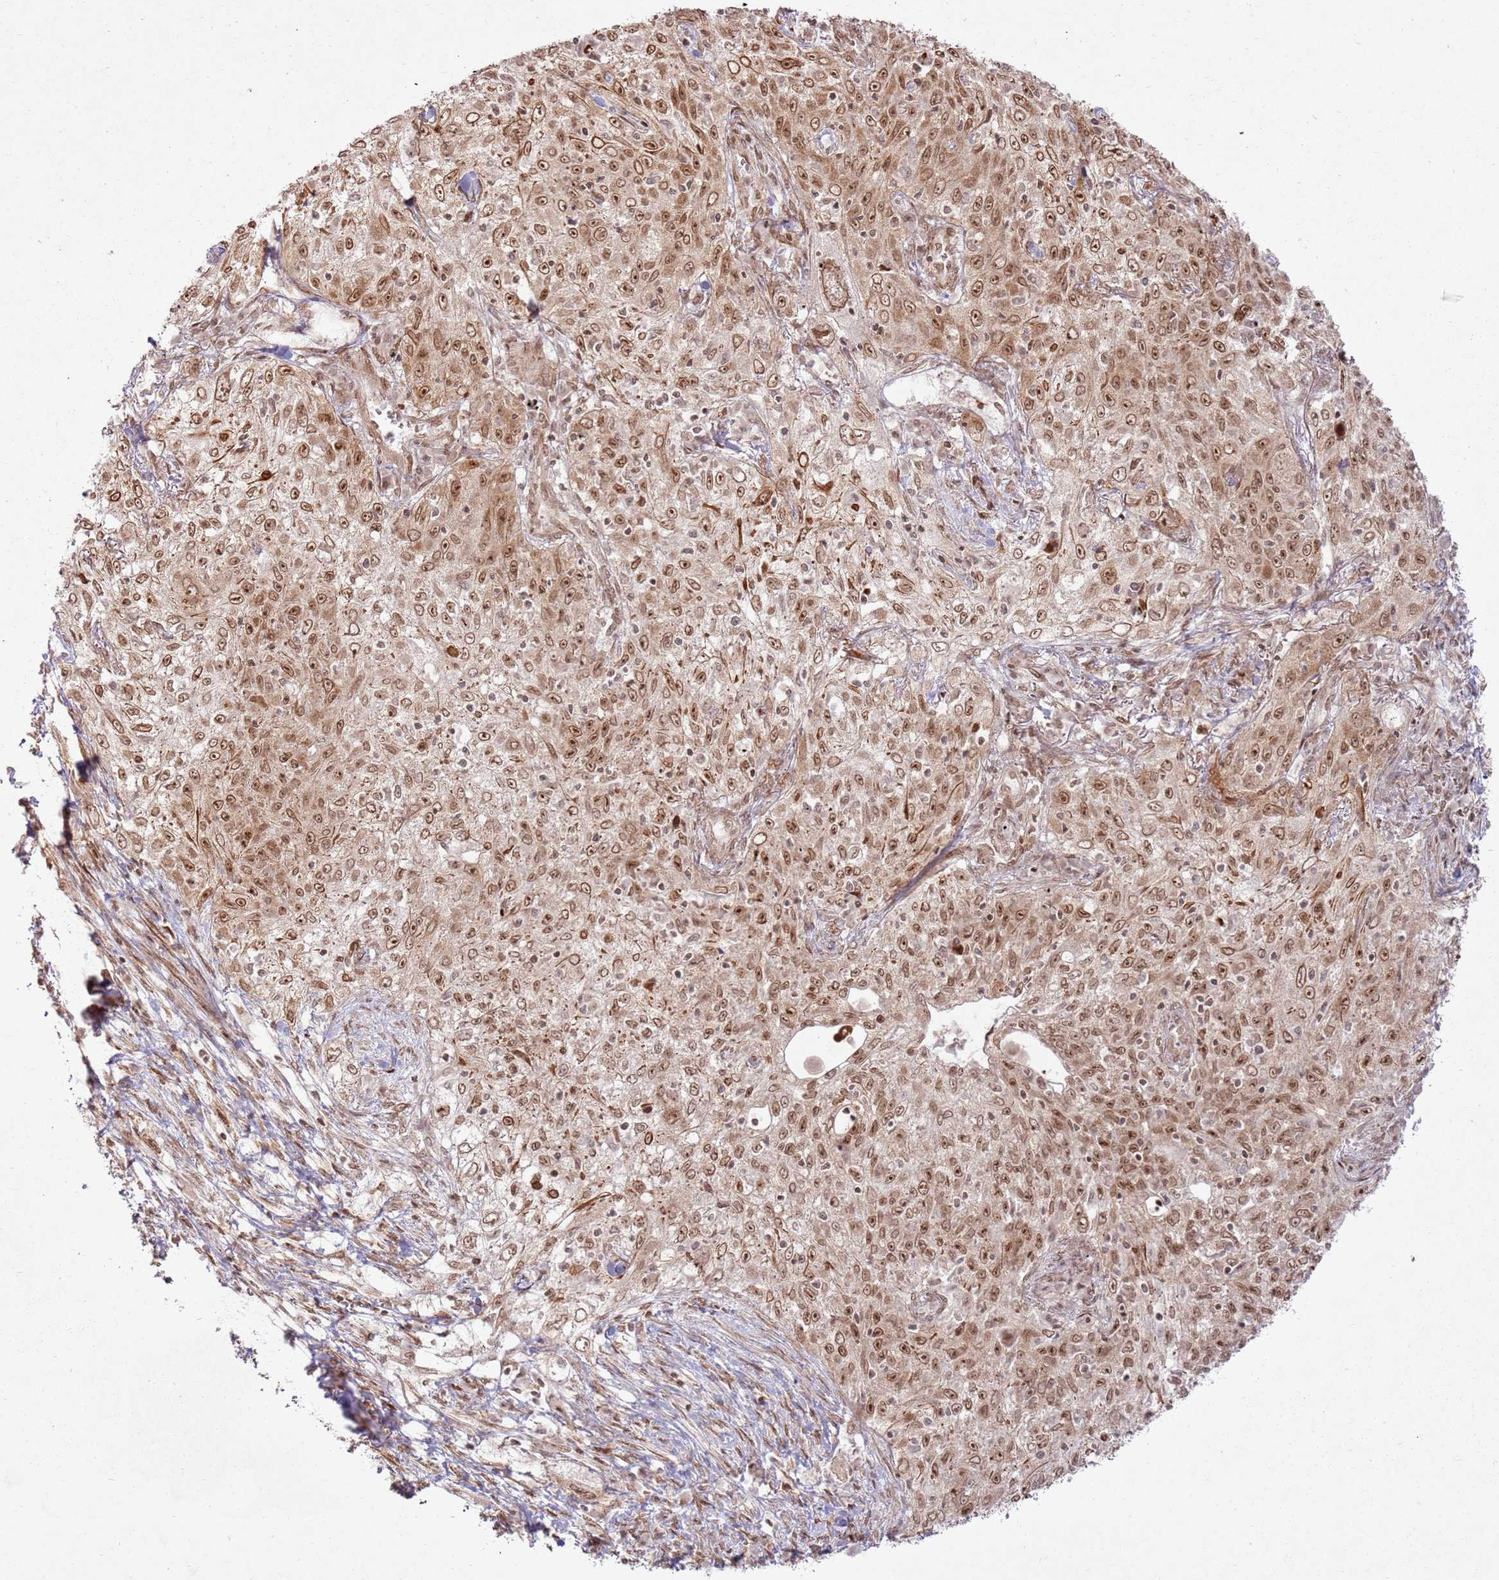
{"staining": {"intensity": "moderate", "quantity": ">75%", "location": "cytoplasmic/membranous,nuclear"}, "tissue": "lung cancer", "cell_type": "Tumor cells", "image_type": "cancer", "snomed": [{"axis": "morphology", "description": "Squamous cell carcinoma, NOS"}, {"axis": "topography", "description": "Lung"}], "caption": "IHC (DAB) staining of human lung squamous cell carcinoma shows moderate cytoplasmic/membranous and nuclear protein expression in approximately >75% of tumor cells.", "gene": "KLHL36", "patient": {"sex": "female", "age": 69}}